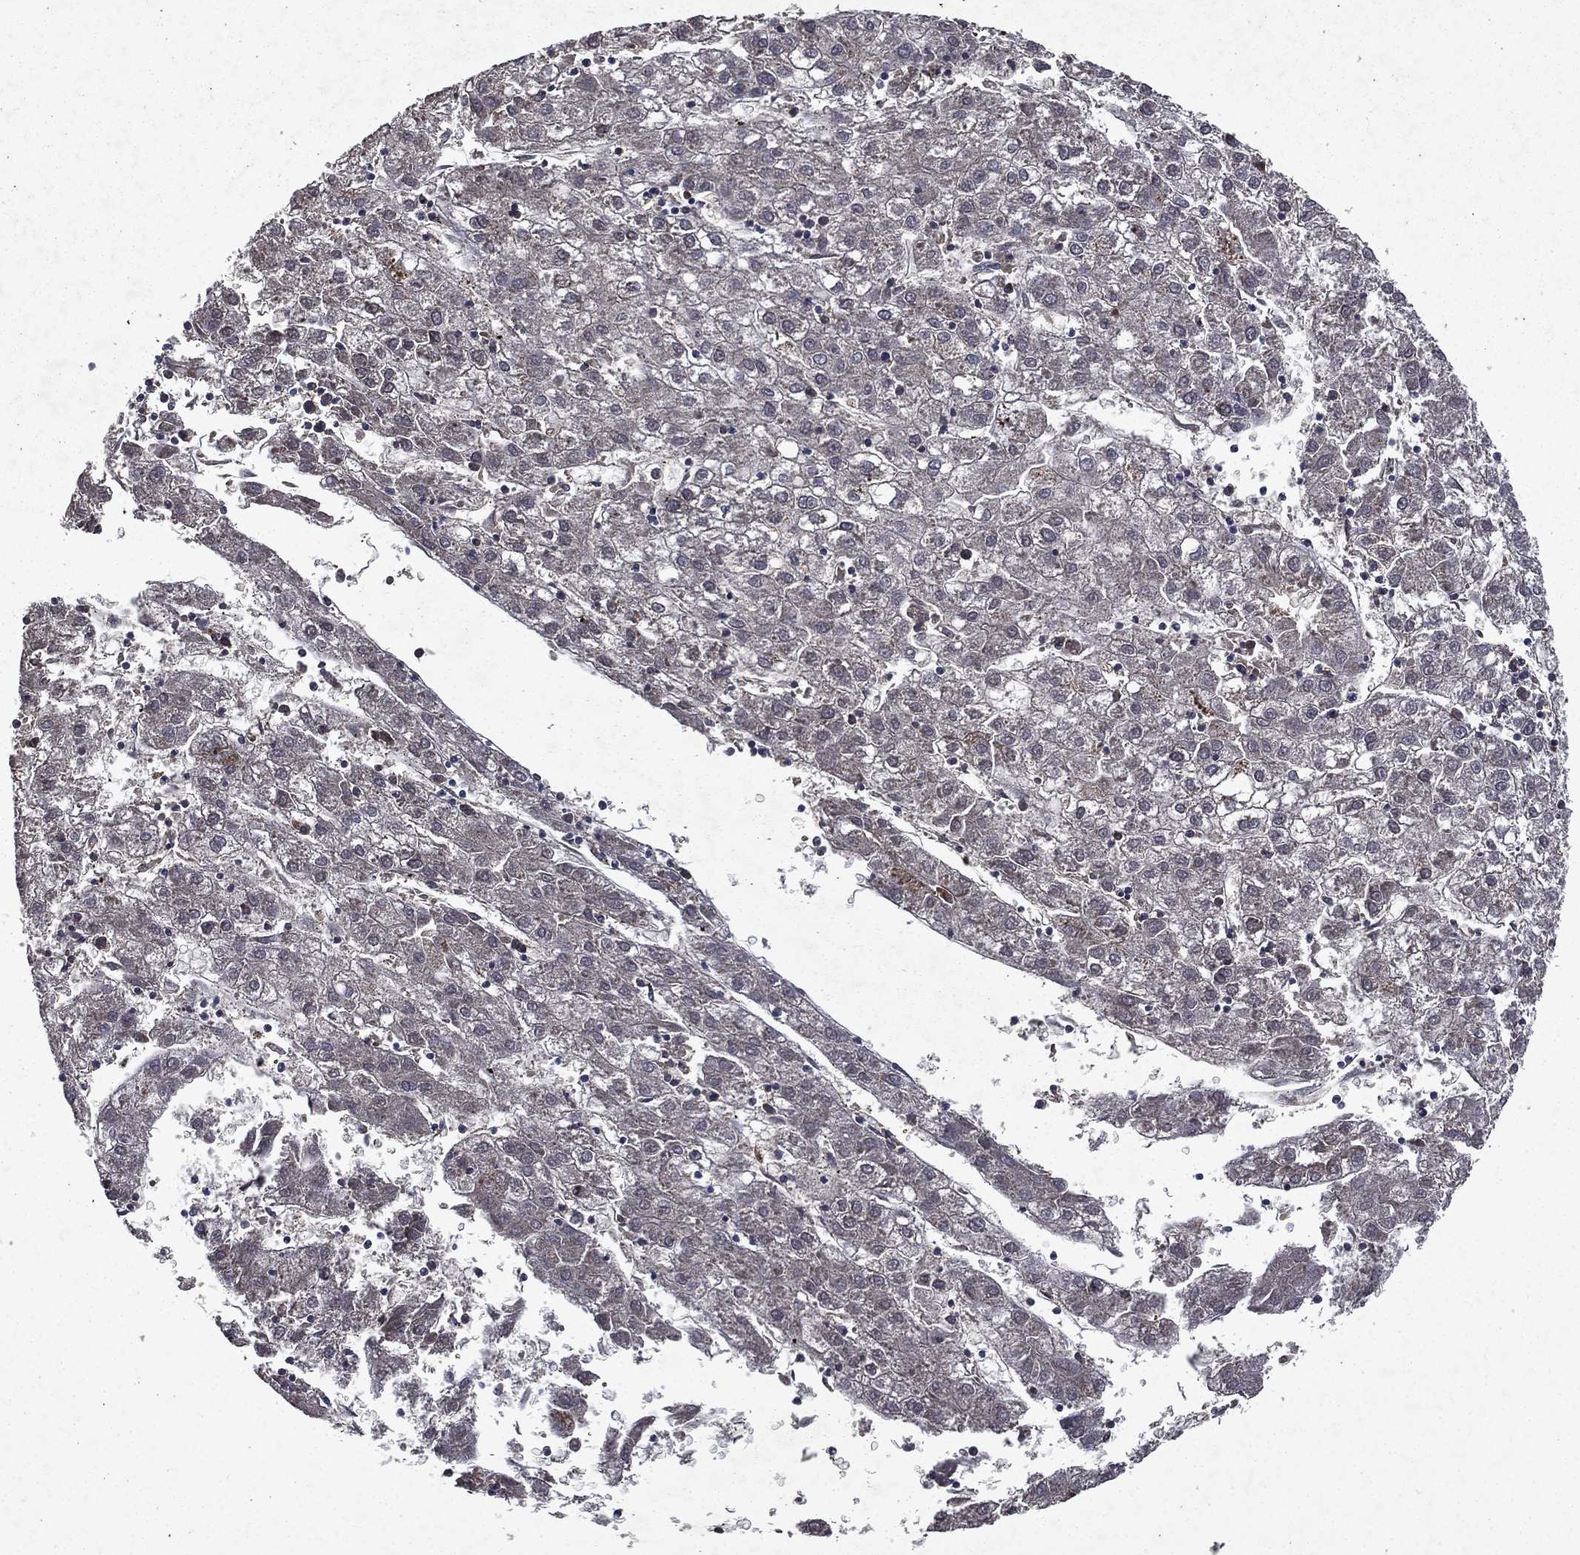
{"staining": {"intensity": "negative", "quantity": "none", "location": "none"}, "tissue": "liver cancer", "cell_type": "Tumor cells", "image_type": "cancer", "snomed": [{"axis": "morphology", "description": "Carcinoma, Hepatocellular, NOS"}, {"axis": "topography", "description": "Liver"}], "caption": "Immunohistochemical staining of liver cancer (hepatocellular carcinoma) displays no significant expression in tumor cells.", "gene": "FGD1", "patient": {"sex": "male", "age": 72}}